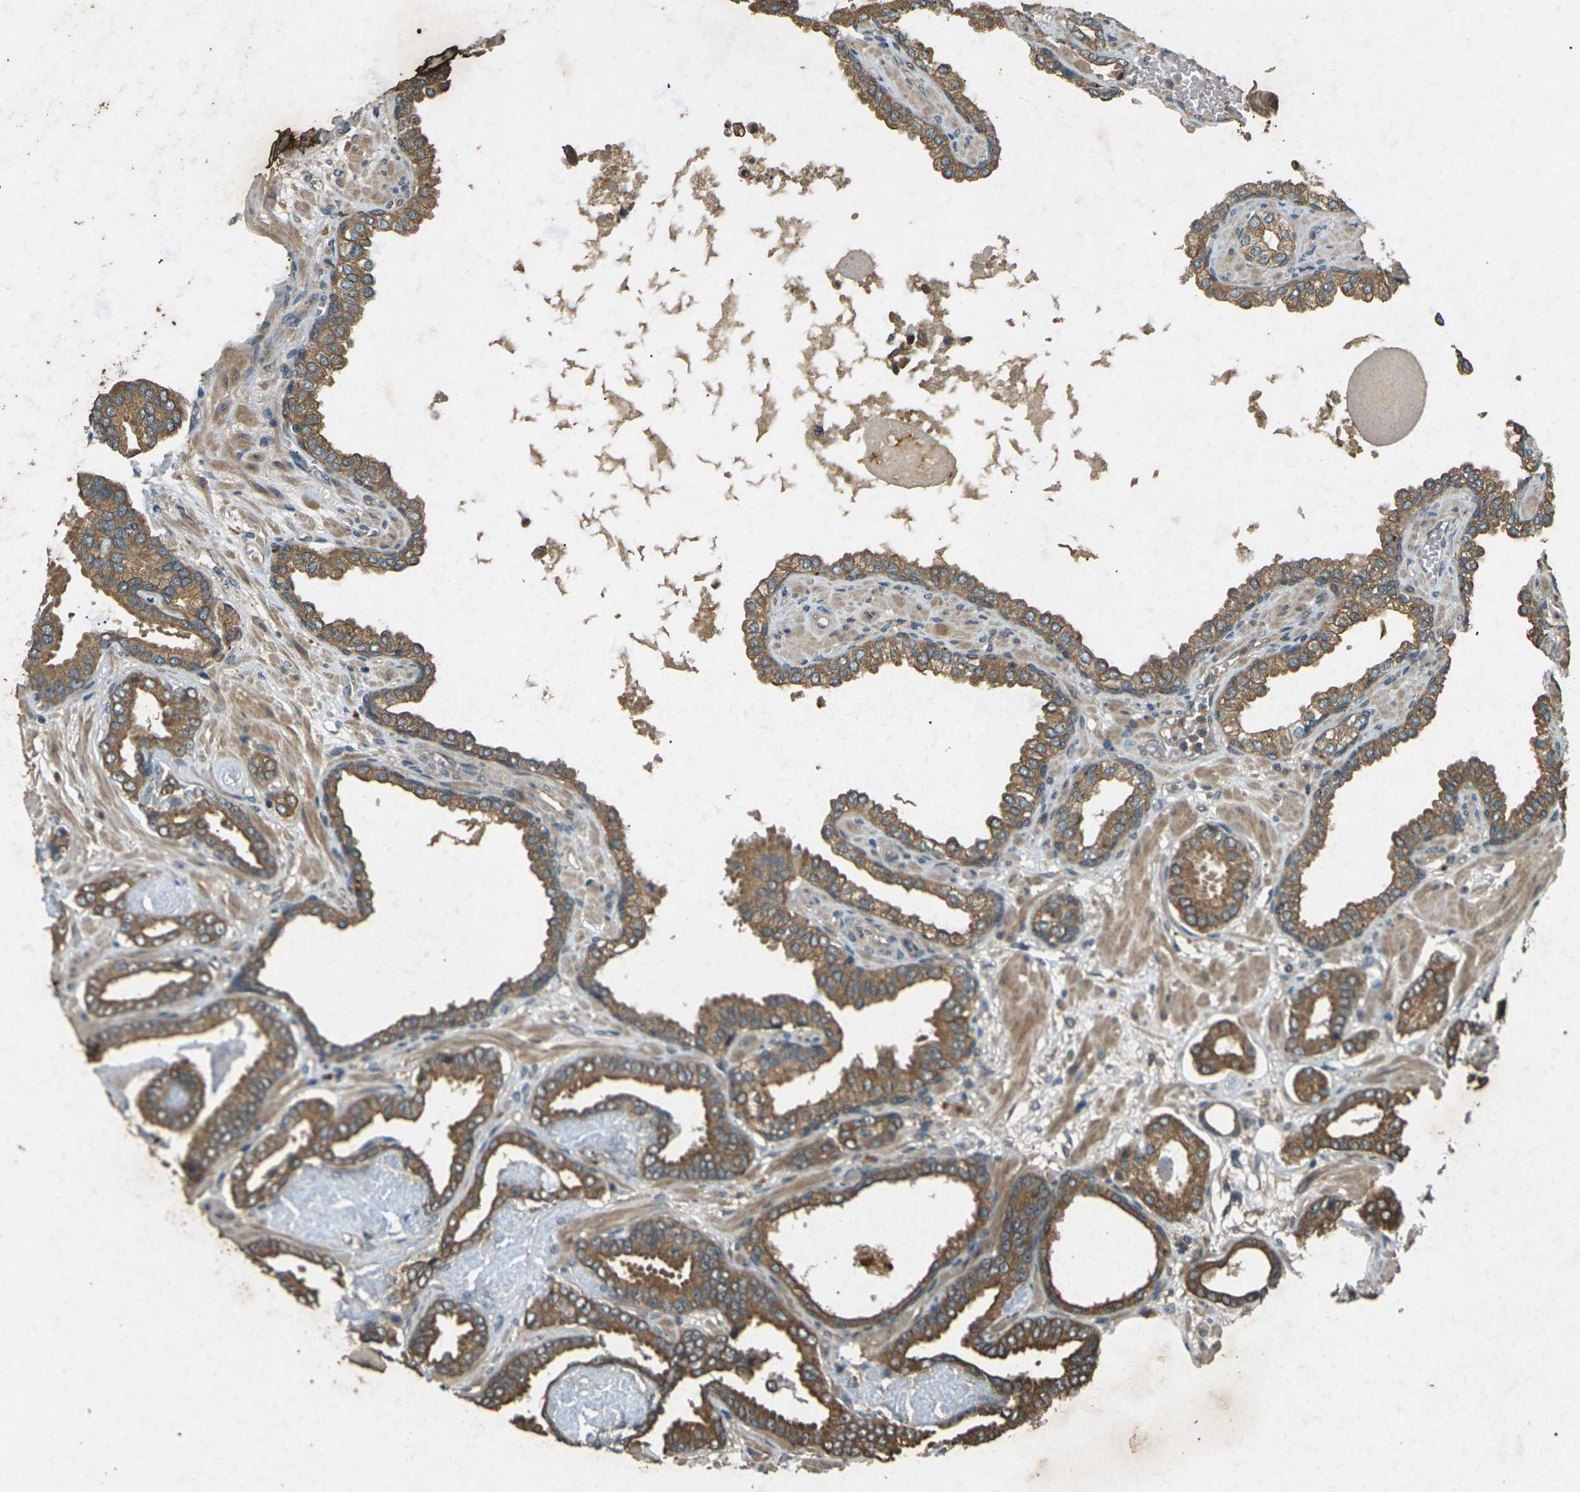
{"staining": {"intensity": "moderate", "quantity": ">75%", "location": "cytoplasmic/membranous"}, "tissue": "prostate cancer", "cell_type": "Tumor cells", "image_type": "cancer", "snomed": [{"axis": "morphology", "description": "Adenocarcinoma, Low grade"}, {"axis": "topography", "description": "Prostate"}], "caption": "A brown stain shows moderate cytoplasmic/membranous expression of a protein in prostate low-grade adenocarcinoma tumor cells.", "gene": "TAP1", "patient": {"sex": "male", "age": 53}}